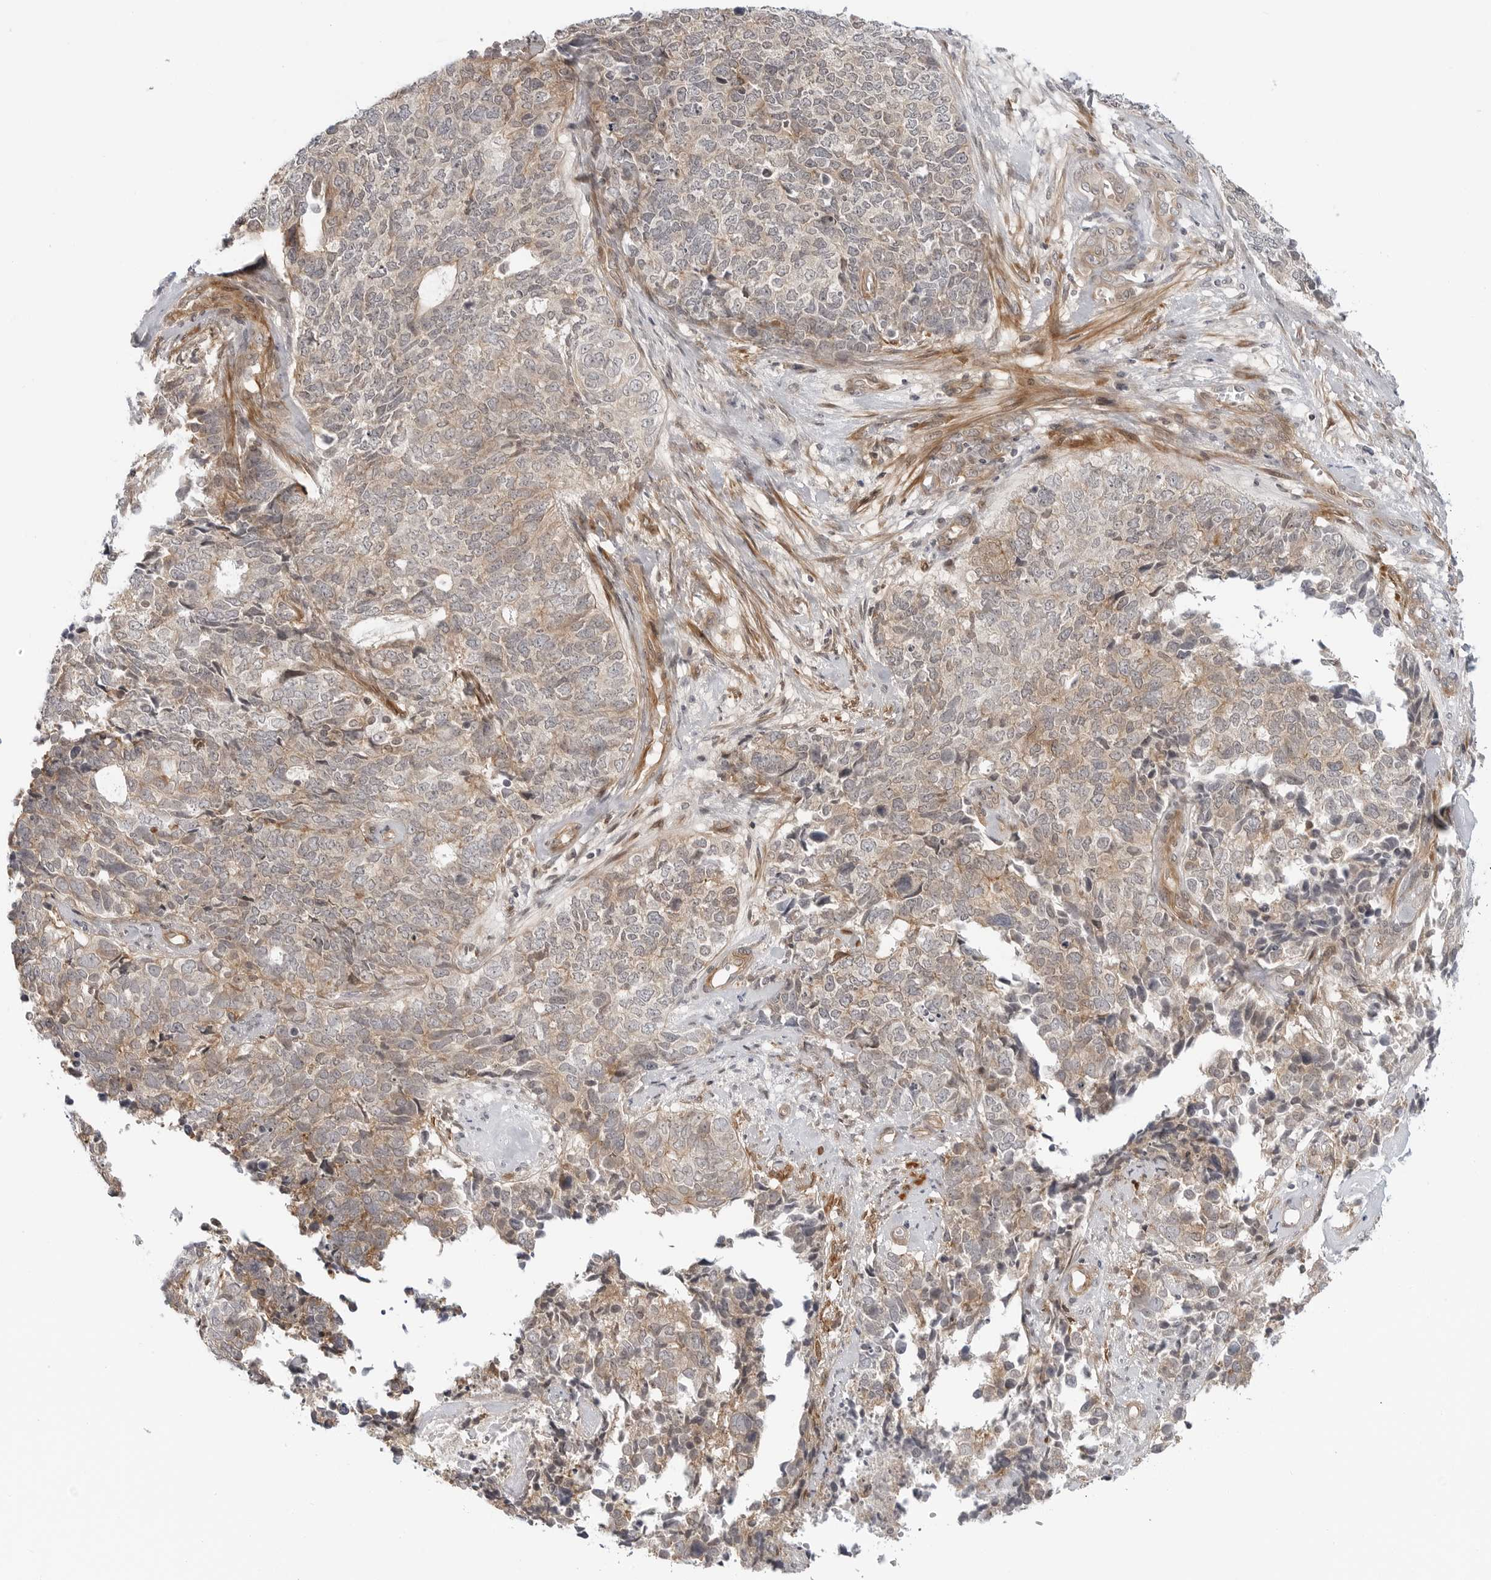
{"staining": {"intensity": "weak", "quantity": ">75%", "location": "cytoplasmic/membranous"}, "tissue": "cervical cancer", "cell_type": "Tumor cells", "image_type": "cancer", "snomed": [{"axis": "morphology", "description": "Squamous cell carcinoma, NOS"}, {"axis": "topography", "description": "Cervix"}], "caption": "Squamous cell carcinoma (cervical) stained for a protein (brown) displays weak cytoplasmic/membranous positive staining in about >75% of tumor cells.", "gene": "STXBP3", "patient": {"sex": "female", "age": 63}}